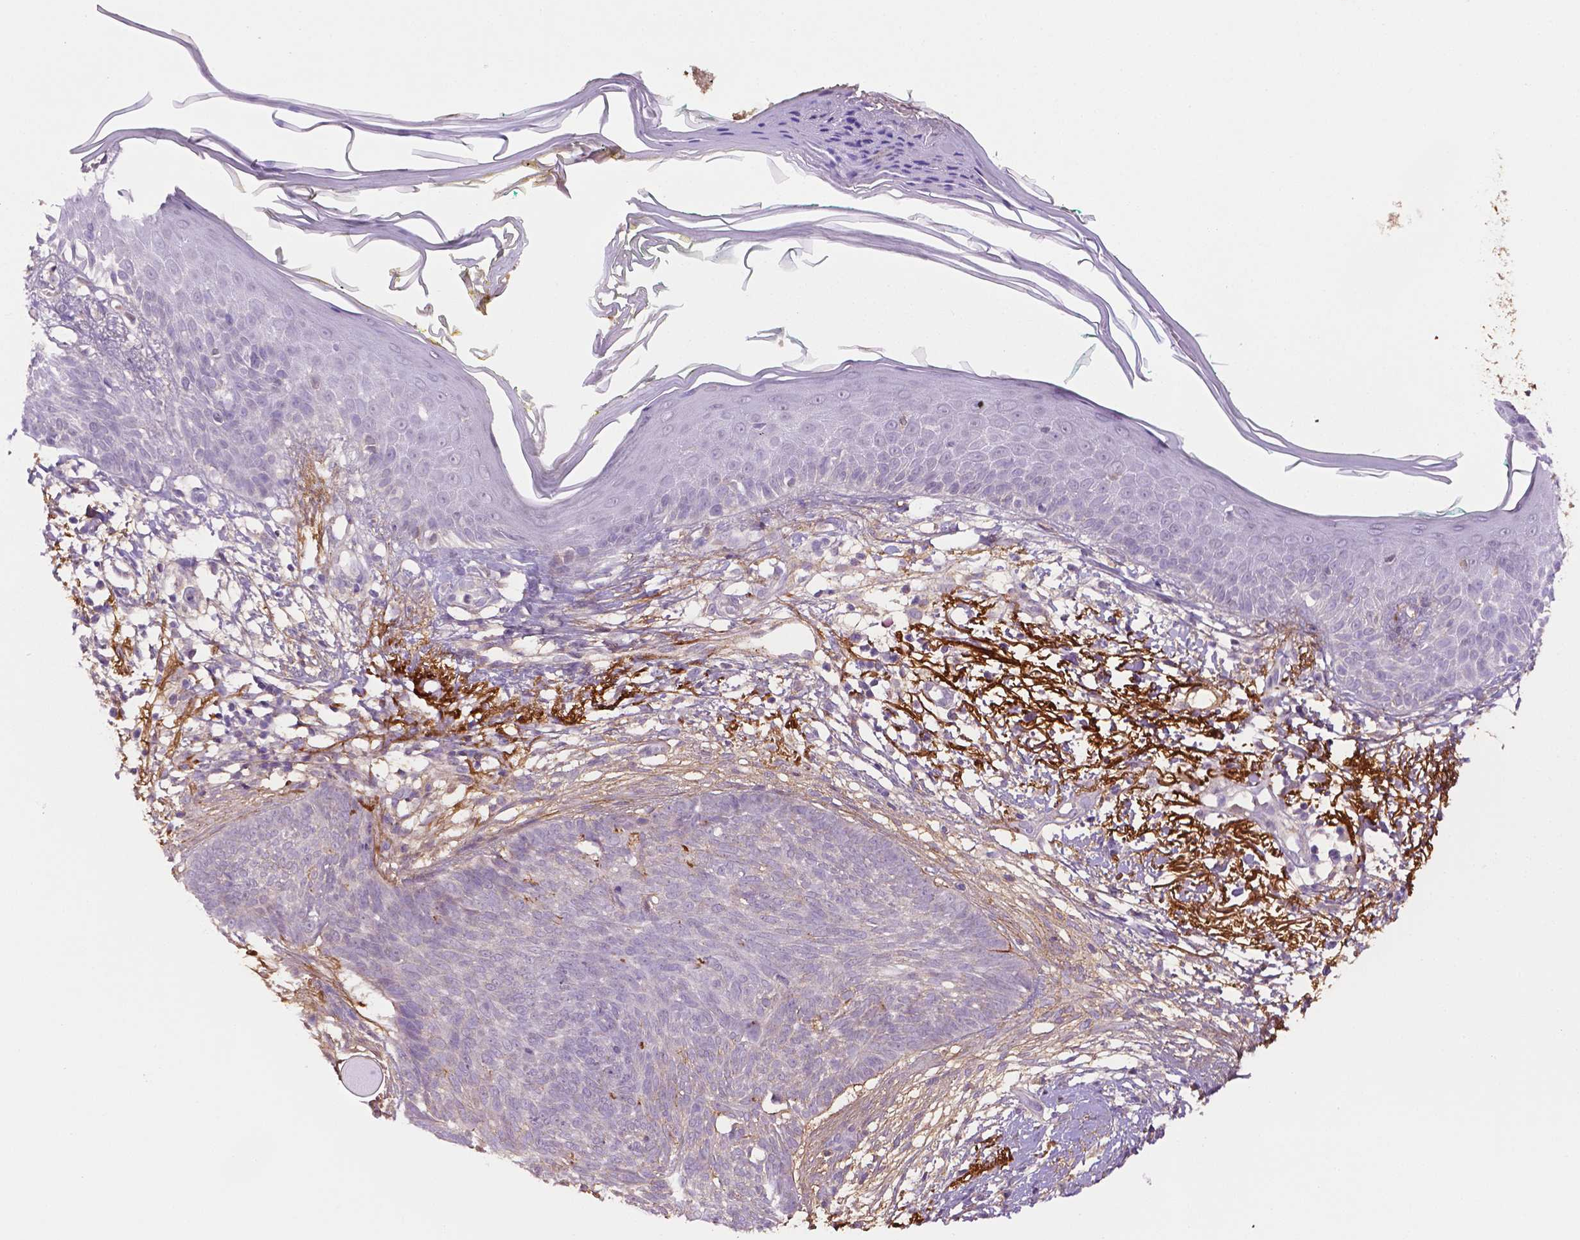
{"staining": {"intensity": "negative", "quantity": "none", "location": "none"}, "tissue": "skin cancer", "cell_type": "Tumor cells", "image_type": "cancer", "snomed": [{"axis": "morphology", "description": "Normal tissue, NOS"}, {"axis": "morphology", "description": "Basal cell carcinoma"}, {"axis": "topography", "description": "Skin"}], "caption": "DAB immunohistochemical staining of skin basal cell carcinoma reveals no significant expression in tumor cells. (Brightfield microscopy of DAB (3,3'-diaminobenzidine) immunohistochemistry (IHC) at high magnification).", "gene": "FBLN1", "patient": {"sex": "male", "age": 84}}